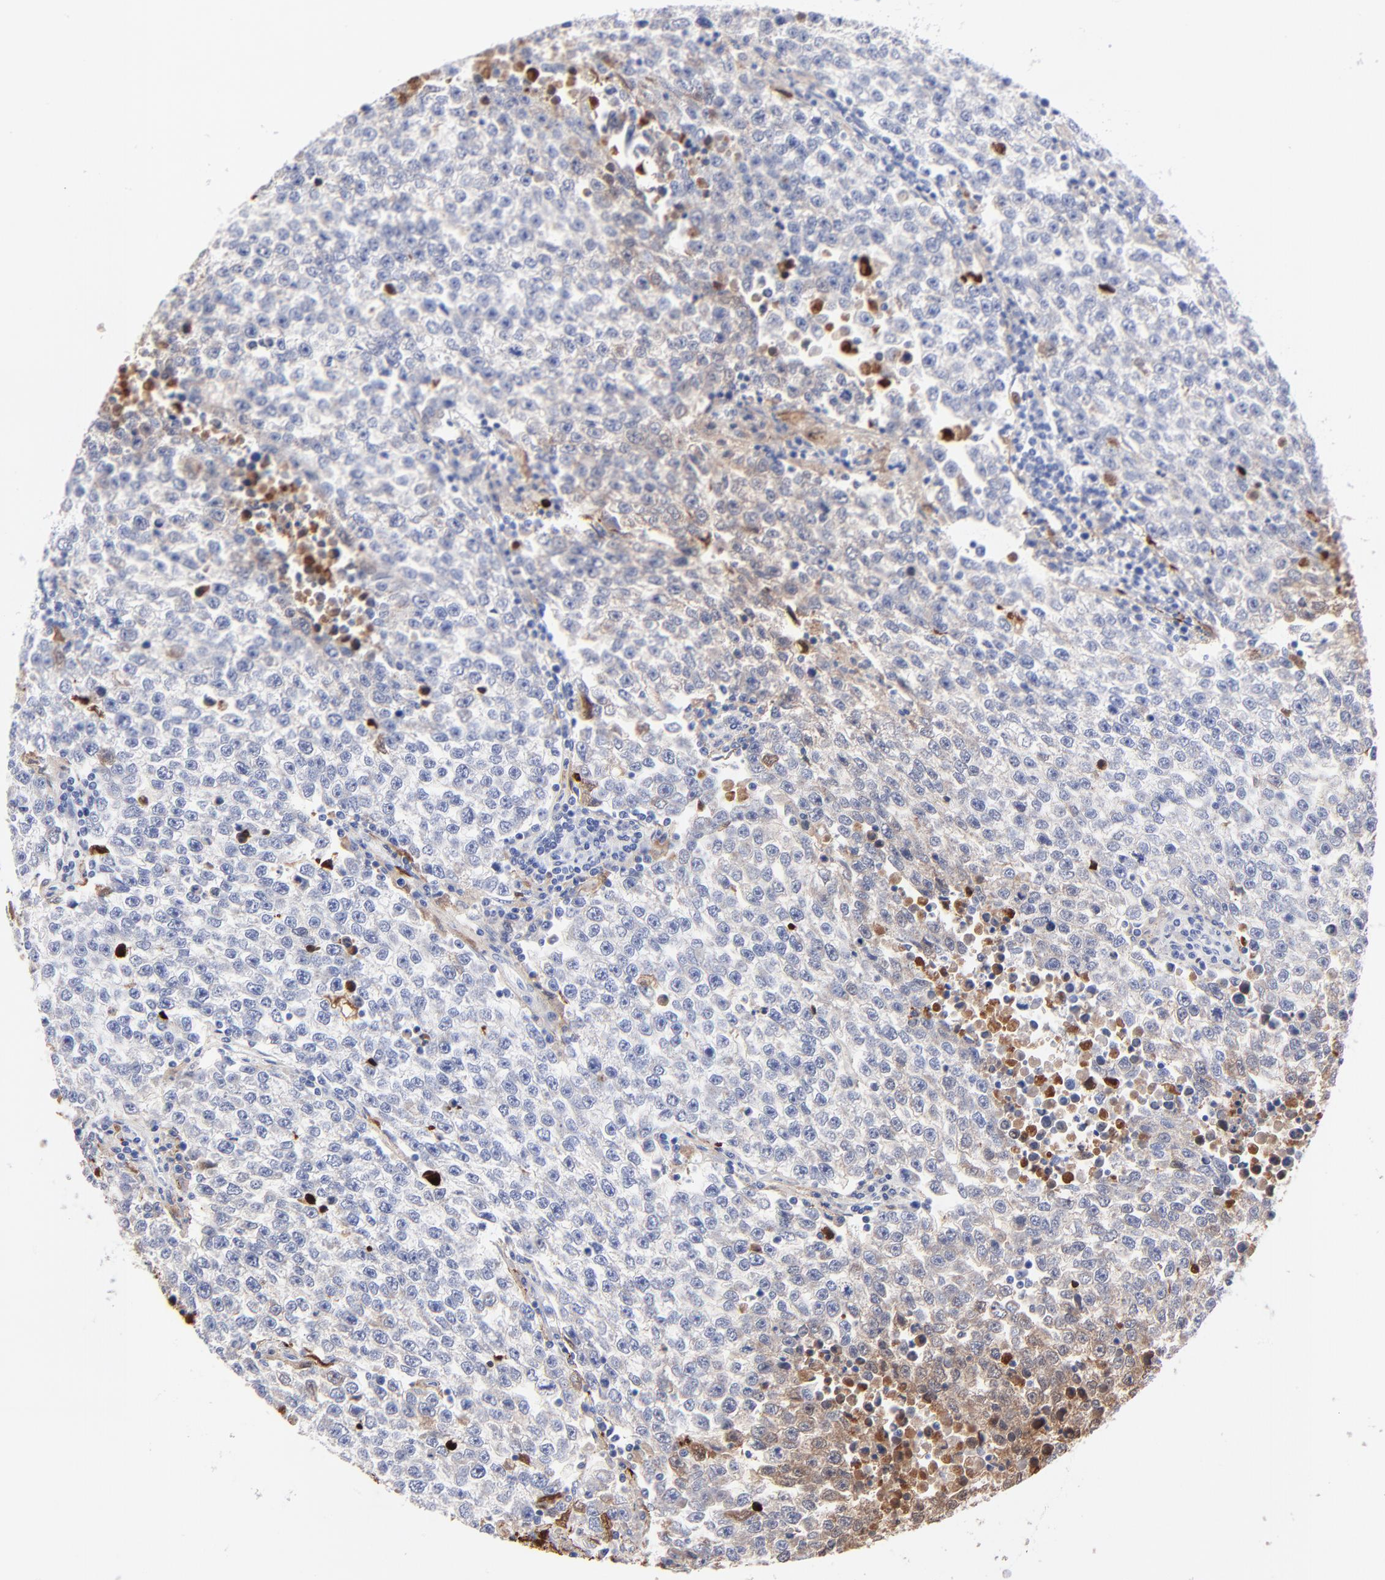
{"staining": {"intensity": "negative", "quantity": "none", "location": "none"}, "tissue": "testis cancer", "cell_type": "Tumor cells", "image_type": "cancer", "snomed": [{"axis": "morphology", "description": "Seminoma, NOS"}, {"axis": "topography", "description": "Testis"}], "caption": "Micrograph shows no significant protein expression in tumor cells of testis cancer.", "gene": "FBLN2", "patient": {"sex": "male", "age": 36}}